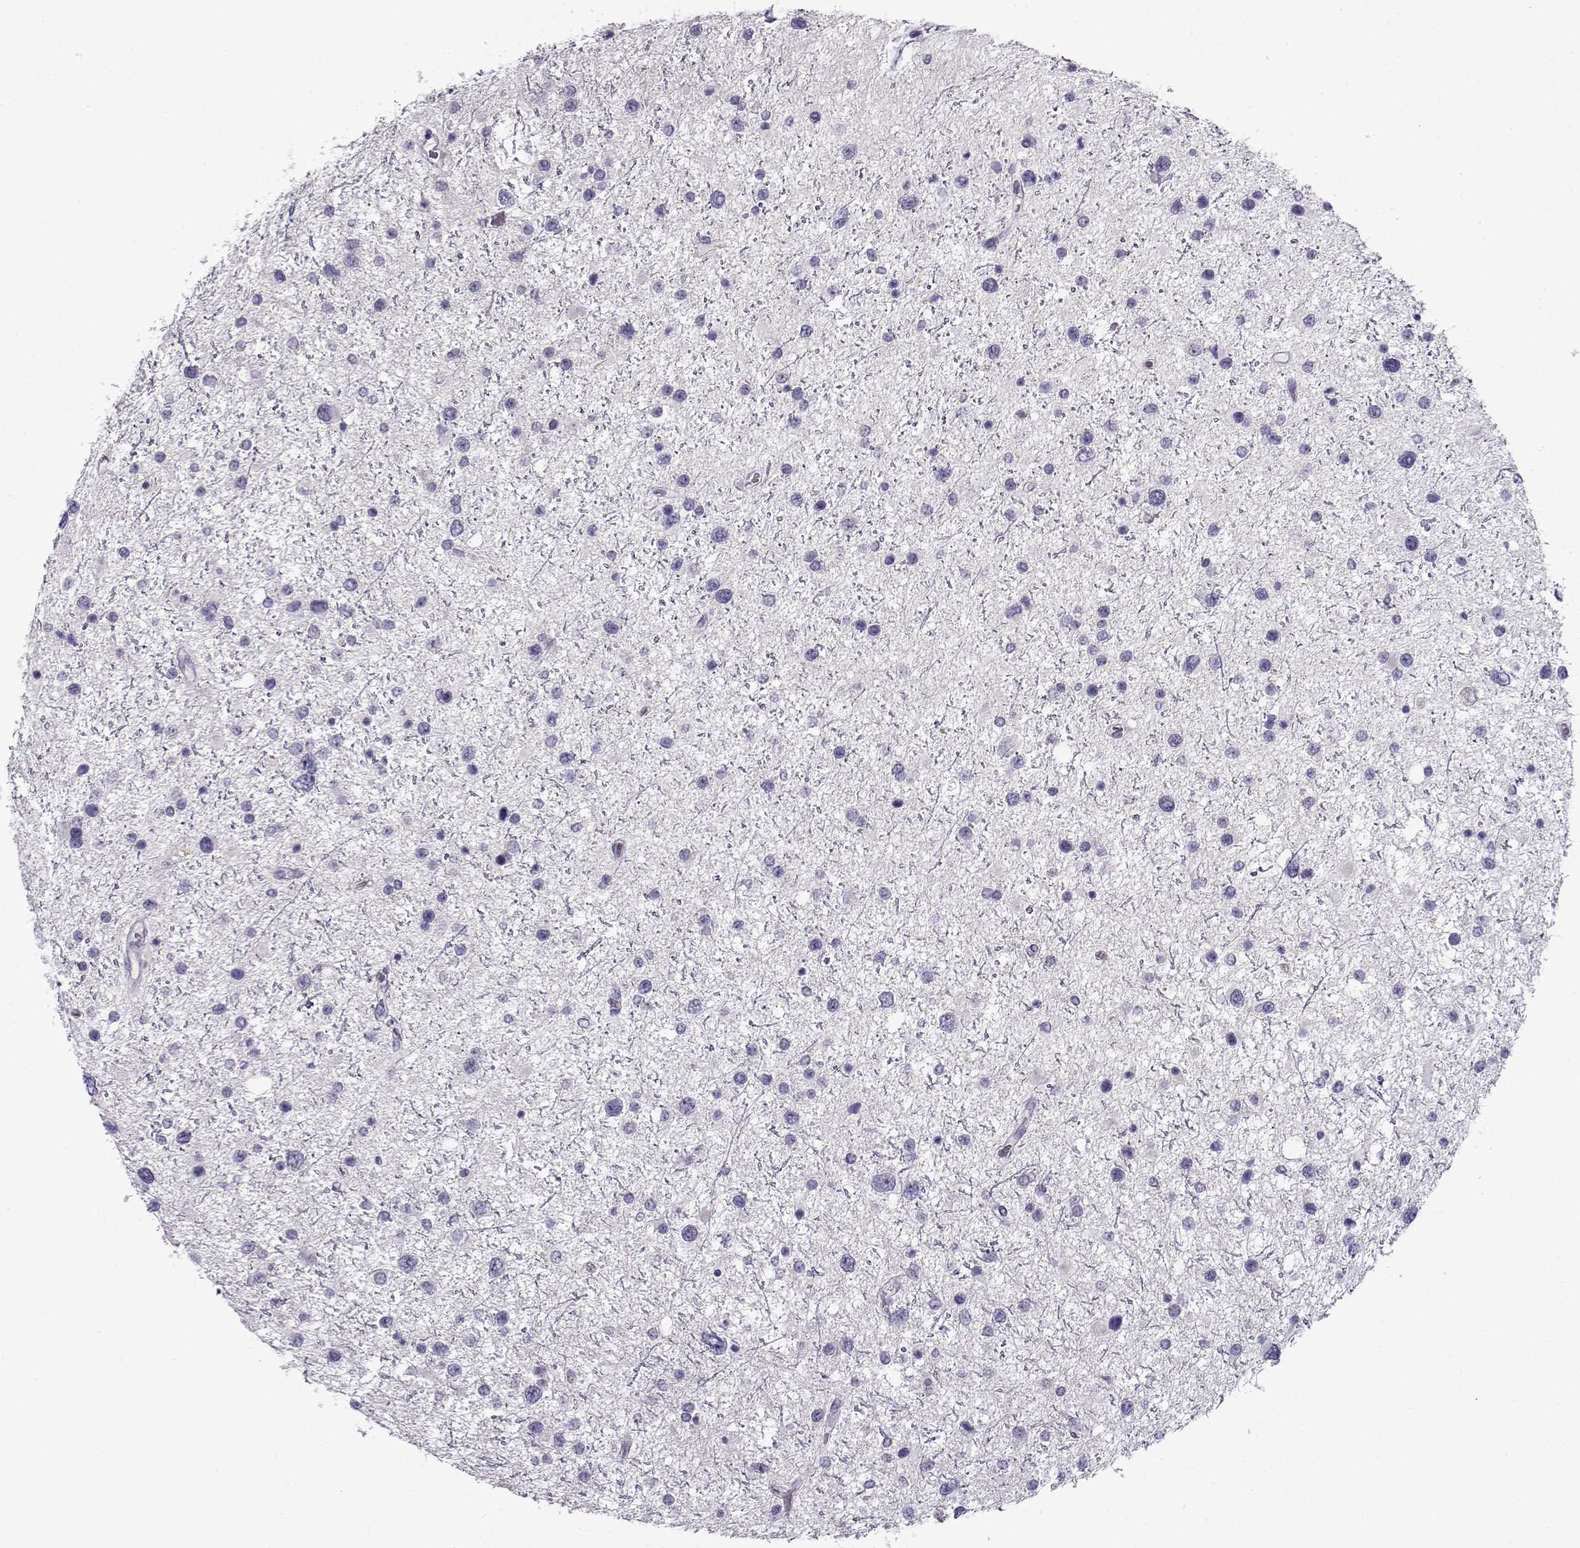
{"staining": {"intensity": "negative", "quantity": "none", "location": "none"}, "tissue": "glioma", "cell_type": "Tumor cells", "image_type": "cancer", "snomed": [{"axis": "morphology", "description": "Glioma, malignant, Low grade"}, {"axis": "topography", "description": "Brain"}], "caption": "Tumor cells show no significant staining in malignant glioma (low-grade).", "gene": "FAM166A", "patient": {"sex": "female", "age": 32}}